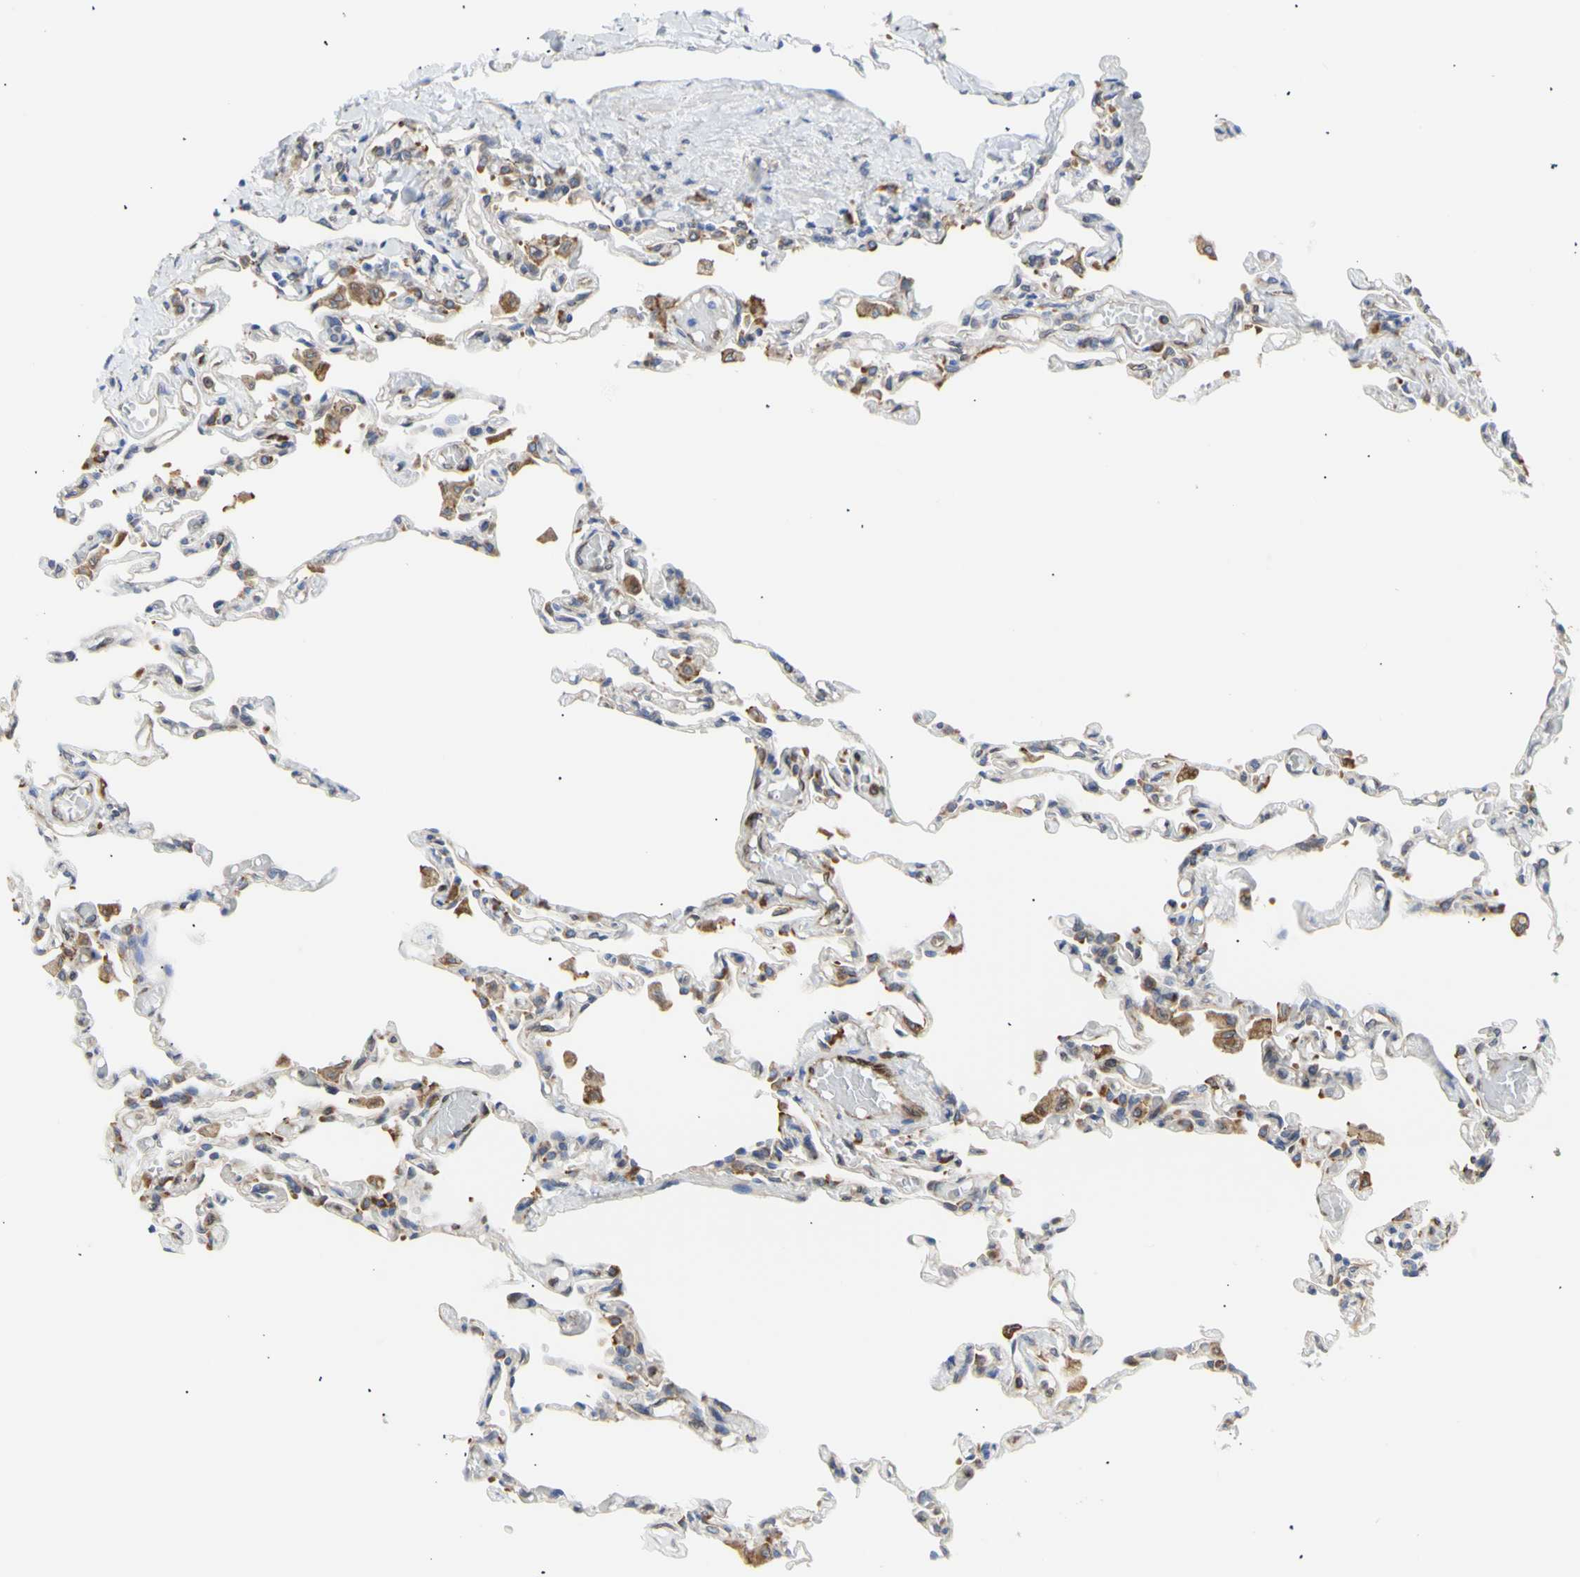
{"staining": {"intensity": "weak", "quantity": "<25%", "location": "cytoplasmic/membranous"}, "tissue": "lung", "cell_type": "Alveolar cells", "image_type": "normal", "snomed": [{"axis": "morphology", "description": "Normal tissue, NOS"}, {"axis": "topography", "description": "Lung"}], "caption": "An immunohistochemistry (IHC) photomicrograph of unremarkable lung is shown. There is no staining in alveolar cells of lung. (Stains: DAB IHC with hematoxylin counter stain, Microscopy: brightfield microscopy at high magnification).", "gene": "ERLIN1", "patient": {"sex": "male", "age": 21}}